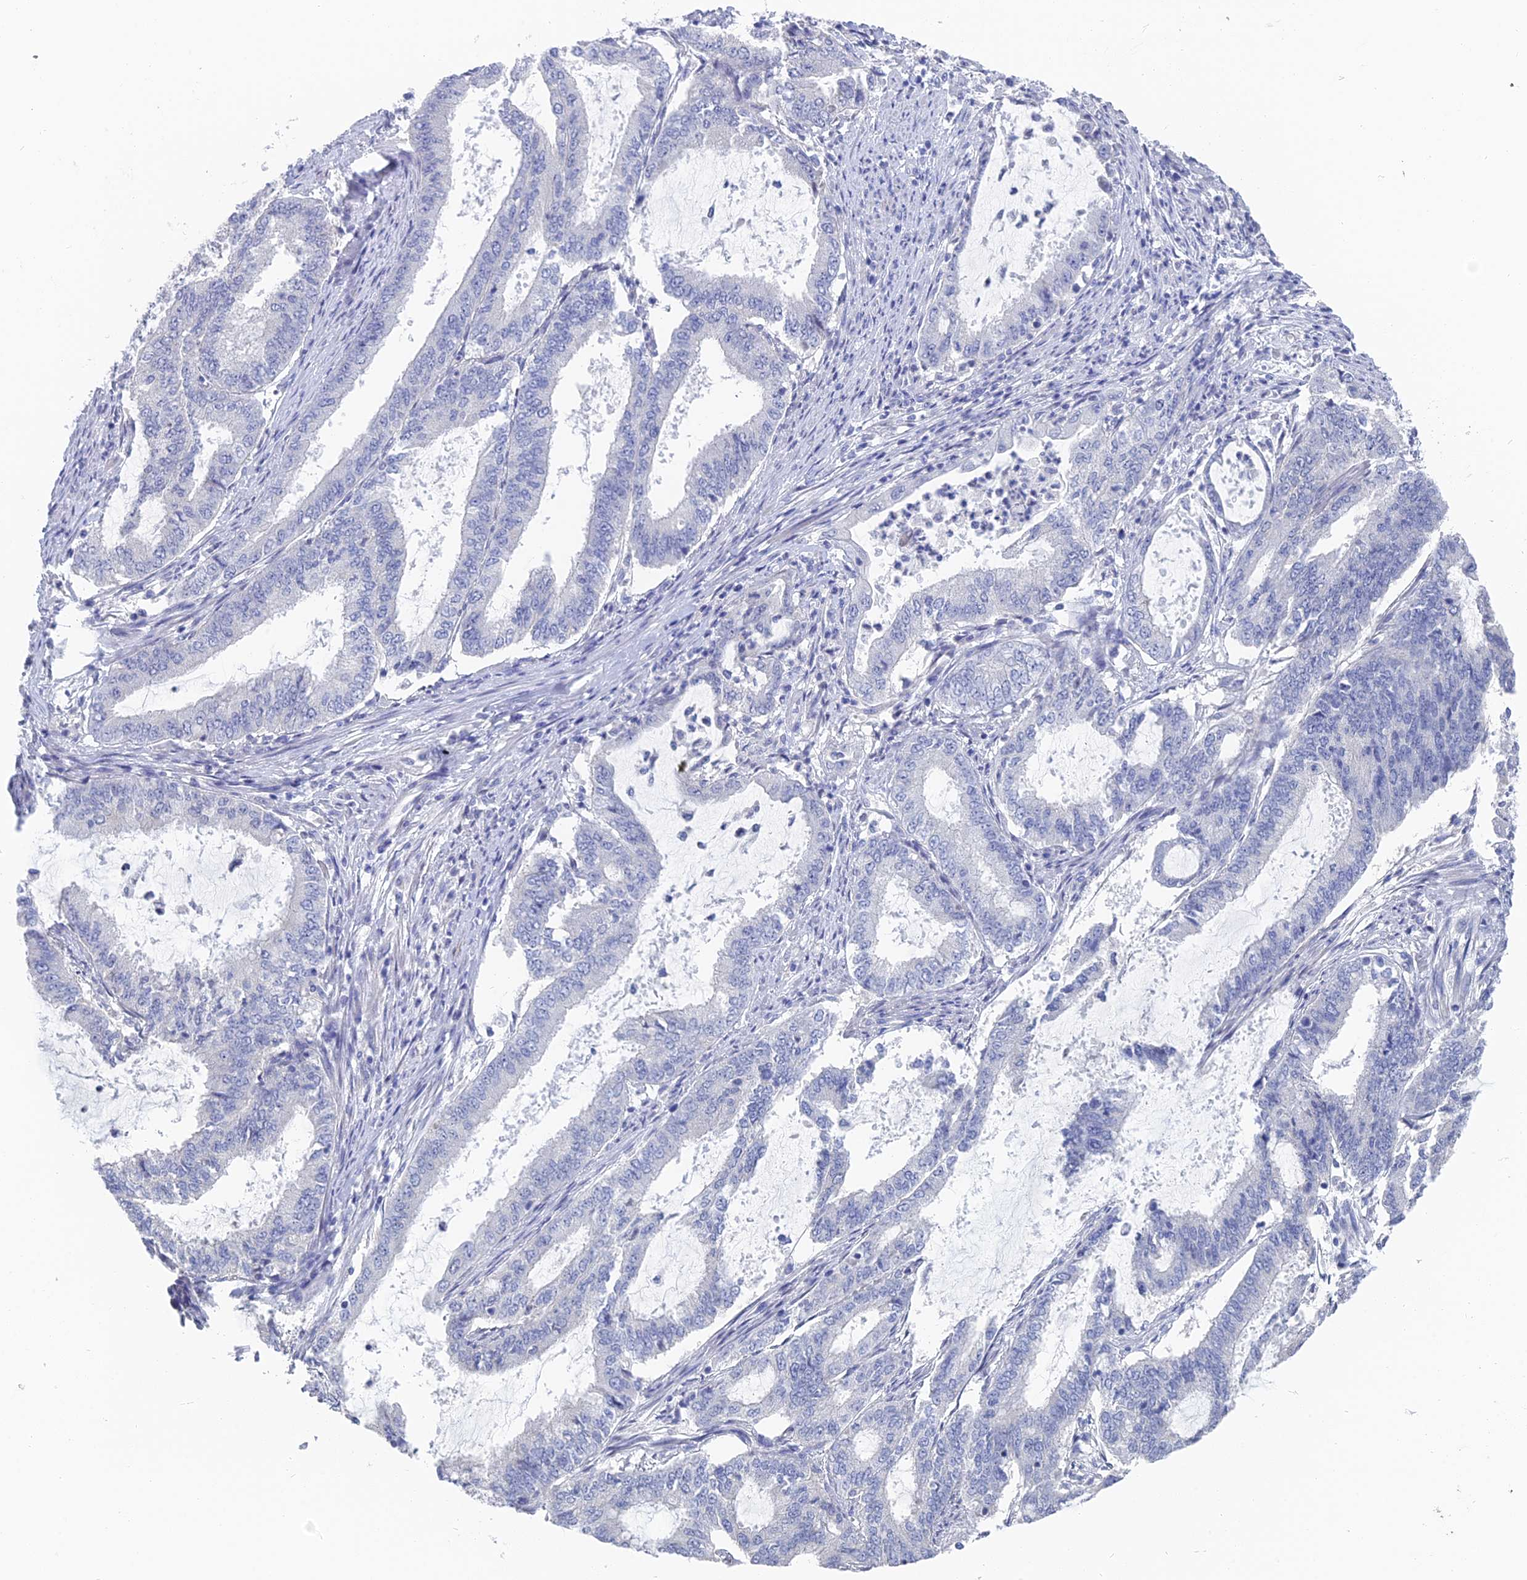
{"staining": {"intensity": "negative", "quantity": "none", "location": "none"}, "tissue": "endometrial cancer", "cell_type": "Tumor cells", "image_type": "cancer", "snomed": [{"axis": "morphology", "description": "Adenocarcinoma, NOS"}, {"axis": "topography", "description": "Endometrium"}], "caption": "High power microscopy histopathology image of an immunohistochemistry image of adenocarcinoma (endometrial), revealing no significant expression in tumor cells.", "gene": "GFAP", "patient": {"sex": "female", "age": 51}}